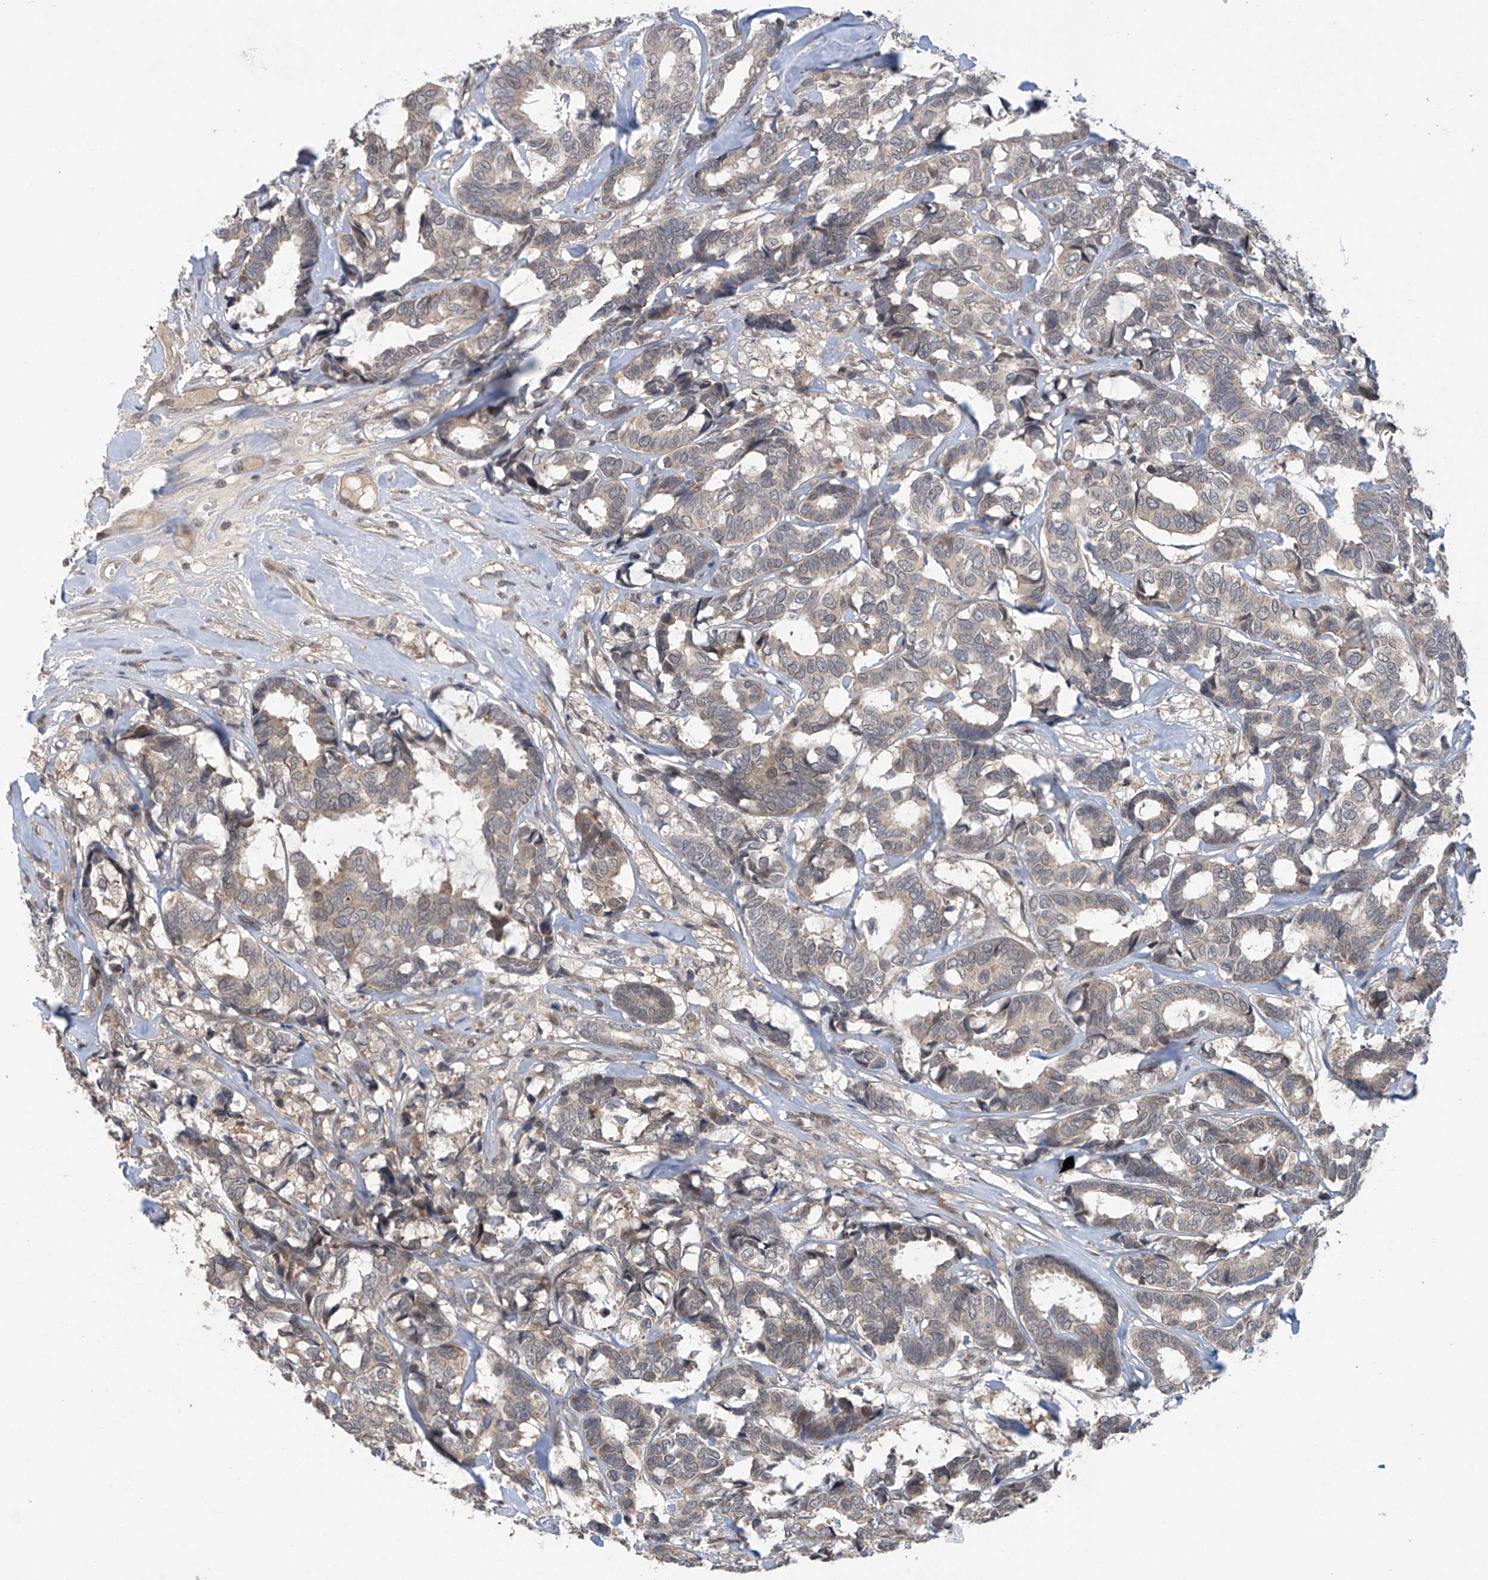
{"staining": {"intensity": "weak", "quantity": "<25%", "location": "cytoplasmic/membranous"}, "tissue": "breast cancer", "cell_type": "Tumor cells", "image_type": "cancer", "snomed": [{"axis": "morphology", "description": "Duct carcinoma"}, {"axis": "topography", "description": "Breast"}], "caption": "An immunohistochemistry micrograph of invasive ductal carcinoma (breast) is shown. There is no staining in tumor cells of invasive ductal carcinoma (breast).", "gene": "ABHD13", "patient": {"sex": "female", "age": 87}}